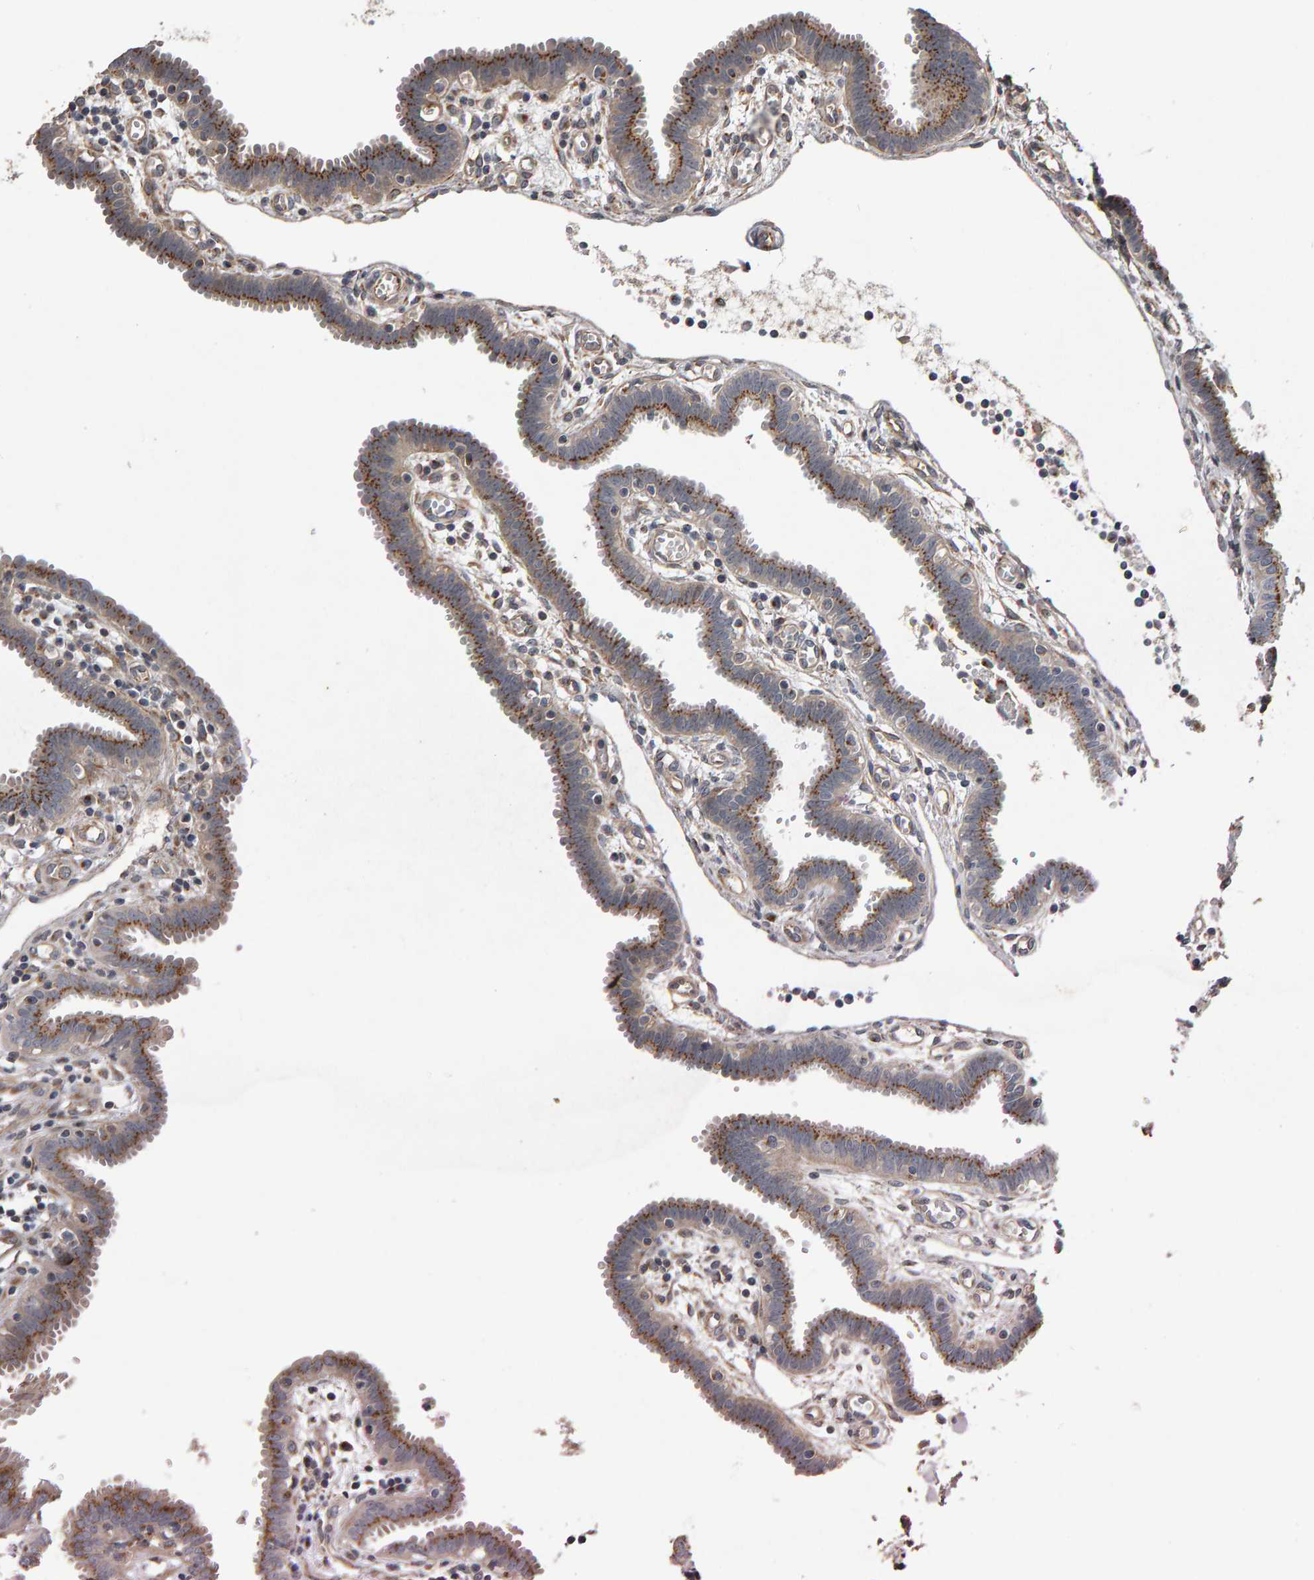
{"staining": {"intensity": "strong", "quantity": ">75%", "location": "cytoplasmic/membranous"}, "tissue": "fallopian tube", "cell_type": "Glandular cells", "image_type": "normal", "snomed": [{"axis": "morphology", "description": "Normal tissue, NOS"}, {"axis": "topography", "description": "Fallopian tube"}, {"axis": "topography", "description": "Placenta"}], "caption": "The histopathology image shows staining of benign fallopian tube, revealing strong cytoplasmic/membranous protein positivity (brown color) within glandular cells. Nuclei are stained in blue.", "gene": "CANT1", "patient": {"sex": "female", "age": 32}}